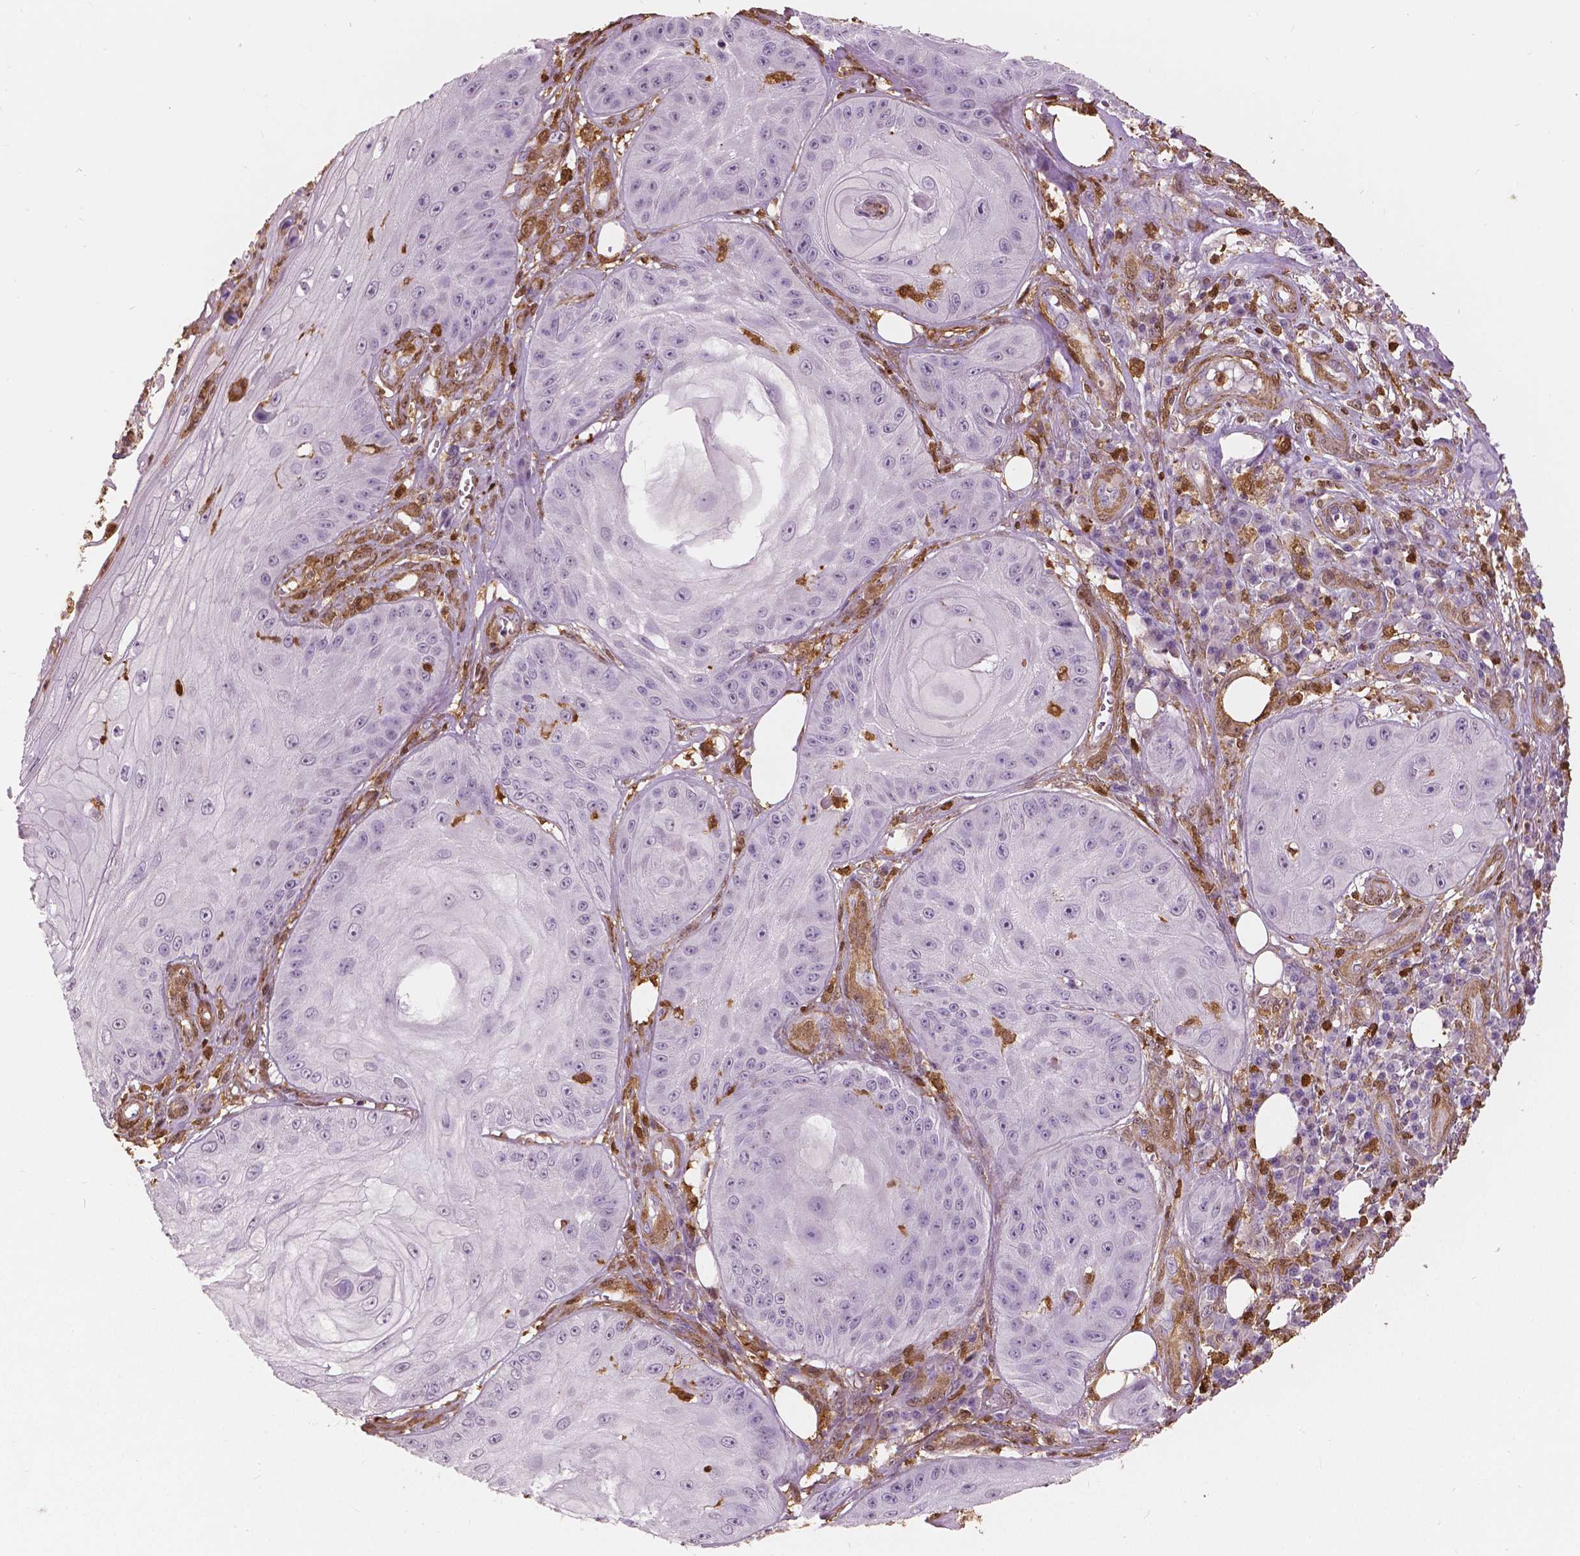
{"staining": {"intensity": "negative", "quantity": "none", "location": "none"}, "tissue": "skin cancer", "cell_type": "Tumor cells", "image_type": "cancer", "snomed": [{"axis": "morphology", "description": "Squamous cell carcinoma, NOS"}, {"axis": "topography", "description": "Skin"}], "caption": "Human skin cancer (squamous cell carcinoma) stained for a protein using immunohistochemistry shows no staining in tumor cells.", "gene": "S100A4", "patient": {"sex": "male", "age": 70}}